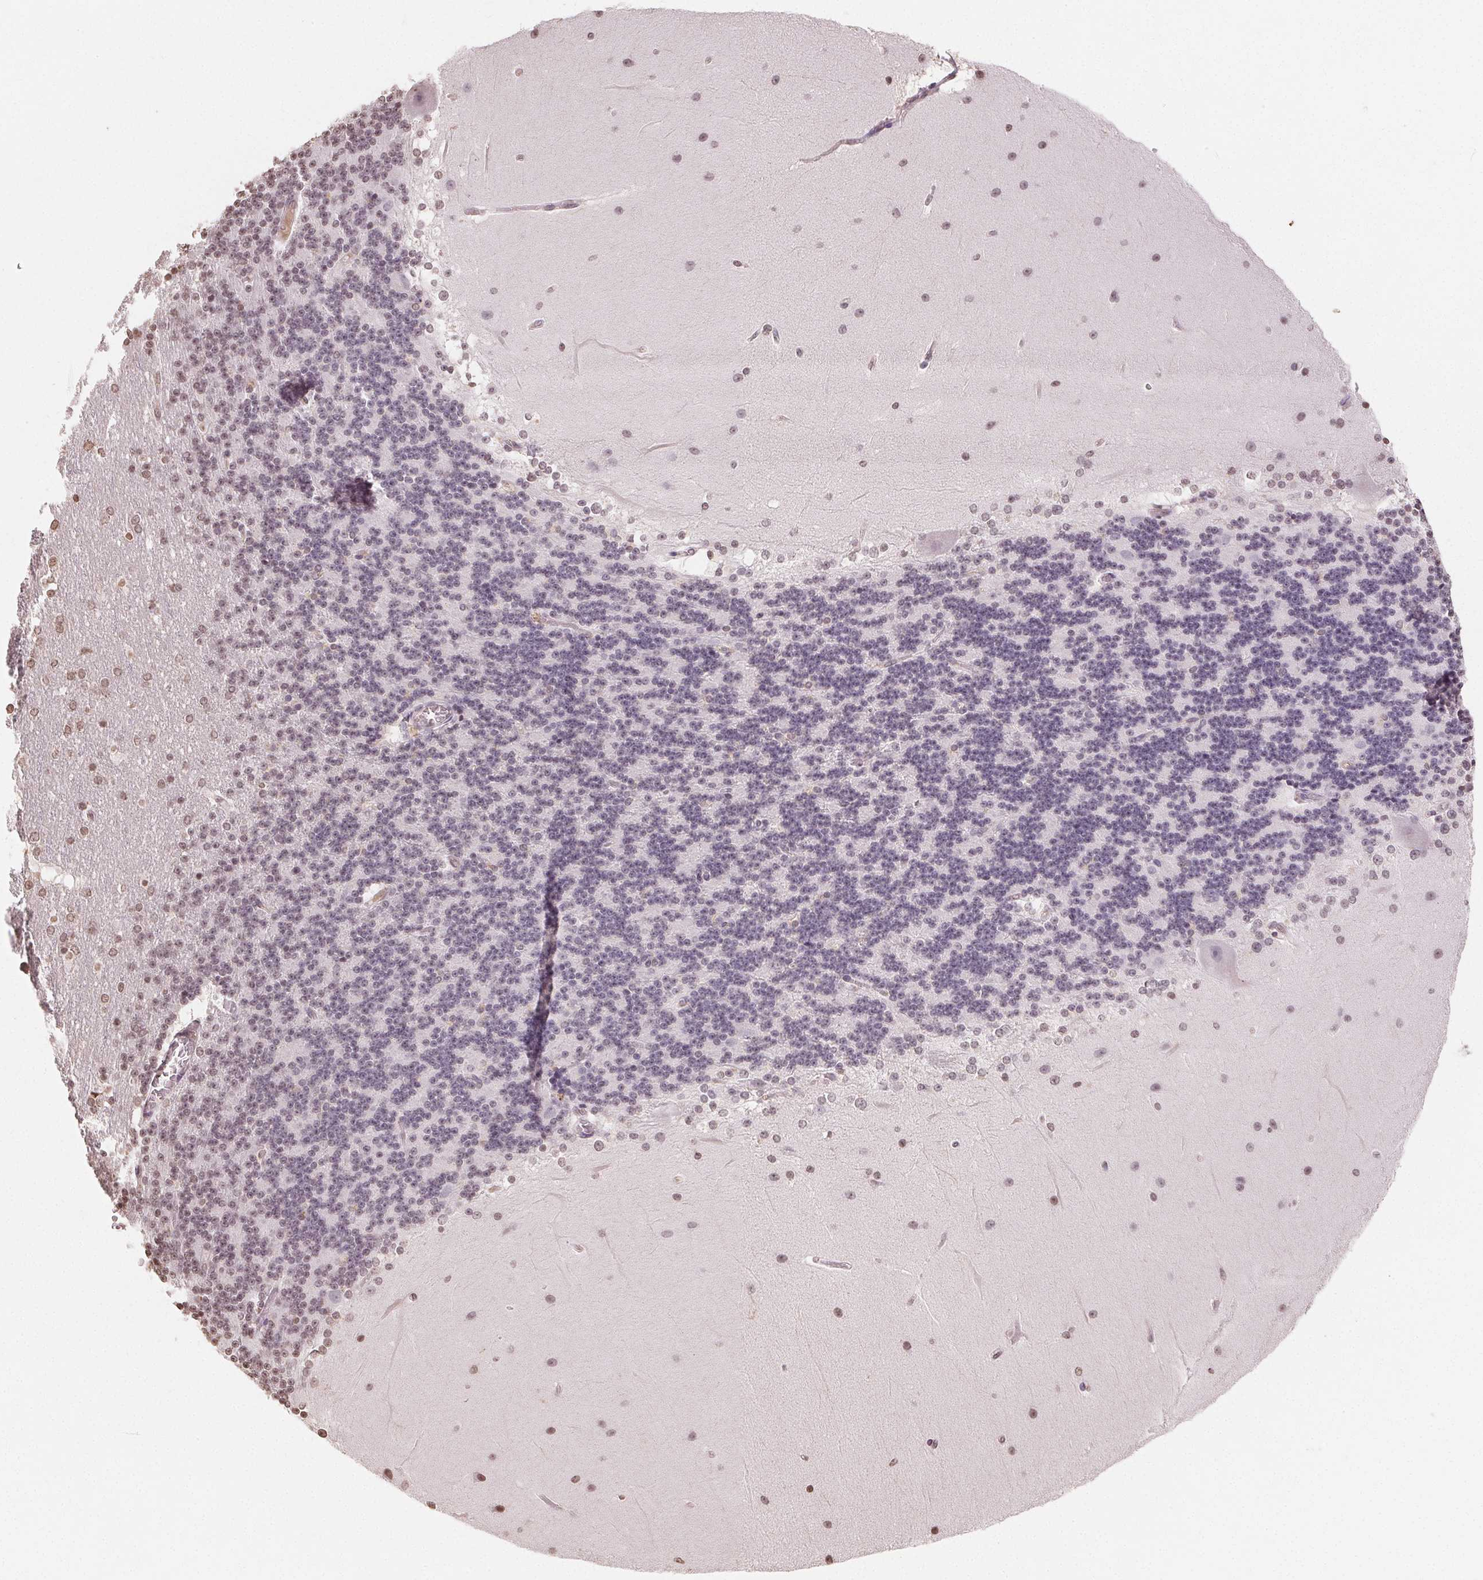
{"staining": {"intensity": "weak", "quantity": "25%-75%", "location": "nuclear"}, "tissue": "cerebellum", "cell_type": "Cells in granular layer", "image_type": "normal", "snomed": [{"axis": "morphology", "description": "Normal tissue, NOS"}, {"axis": "topography", "description": "Cerebellum"}], "caption": "Immunohistochemistry (IHC) image of normal cerebellum: cerebellum stained using immunohistochemistry (IHC) exhibits low levels of weak protein expression localized specifically in the nuclear of cells in granular layer, appearing as a nuclear brown color.", "gene": "TBP", "patient": {"sex": "female", "age": 19}}